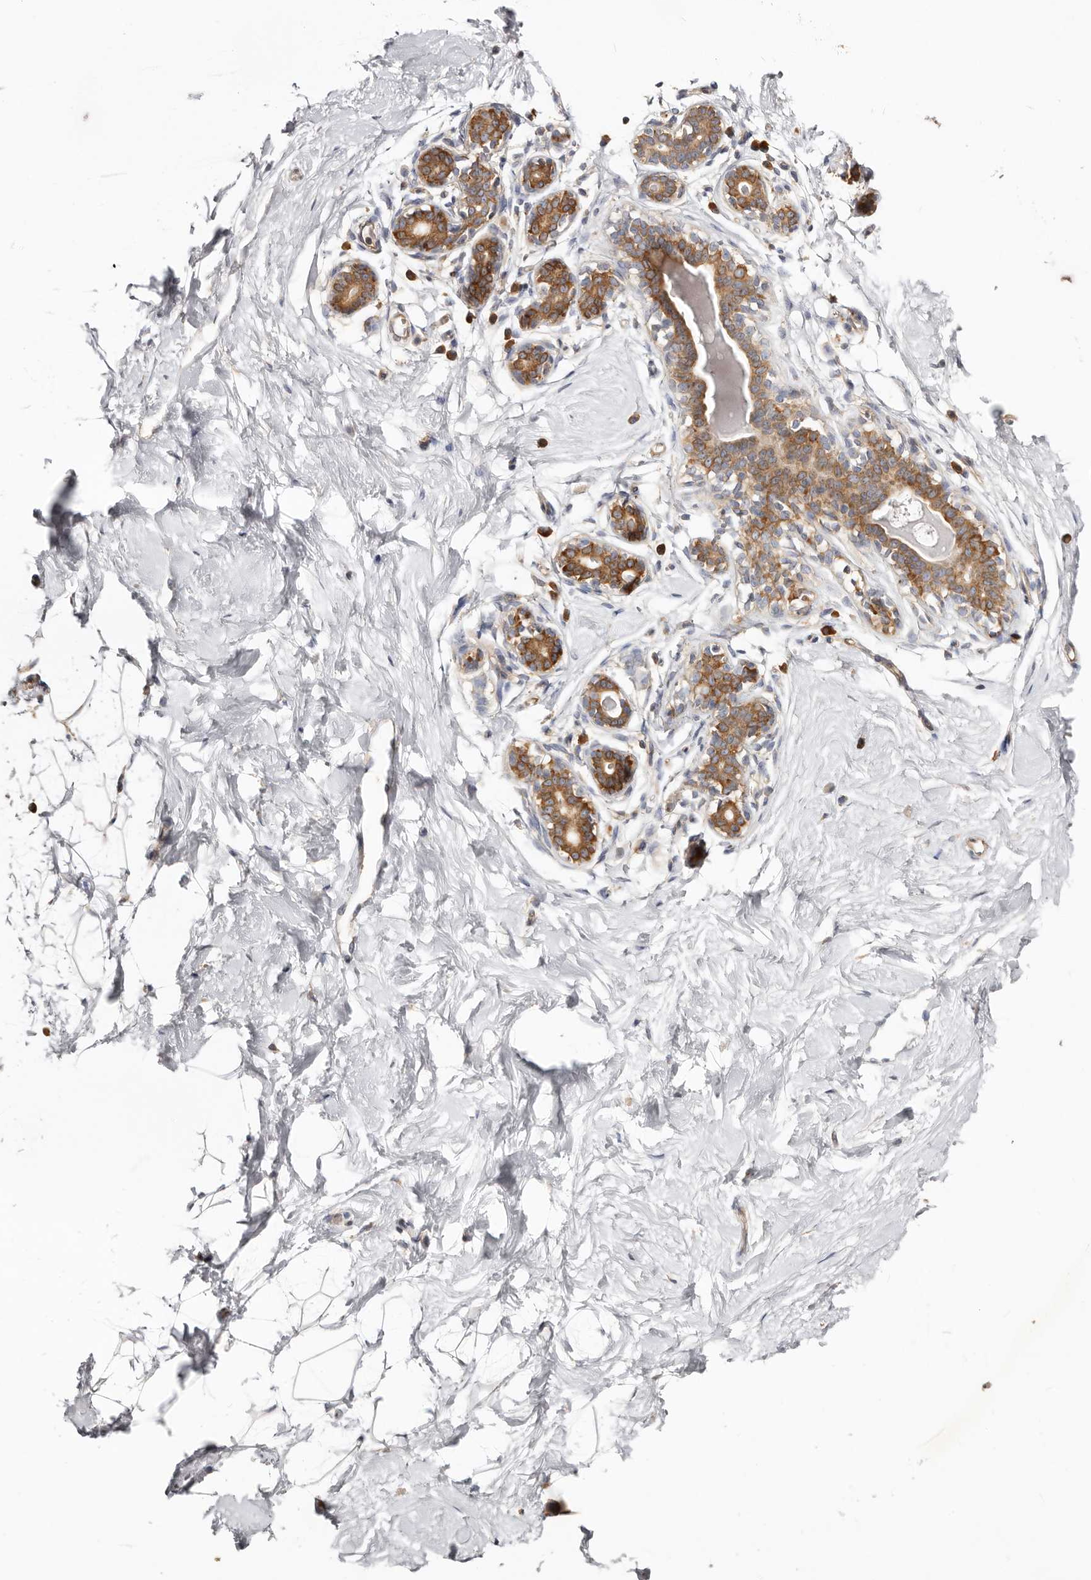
{"staining": {"intensity": "negative", "quantity": "none", "location": "none"}, "tissue": "breast", "cell_type": "Adipocytes", "image_type": "normal", "snomed": [{"axis": "morphology", "description": "Normal tissue, NOS"}, {"axis": "morphology", "description": "Adenoma, NOS"}, {"axis": "topography", "description": "Breast"}], "caption": "This is an IHC histopathology image of unremarkable breast. There is no expression in adipocytes.", "gene": "EPRS1", "patient": {"sex": "female", "age": 23}}